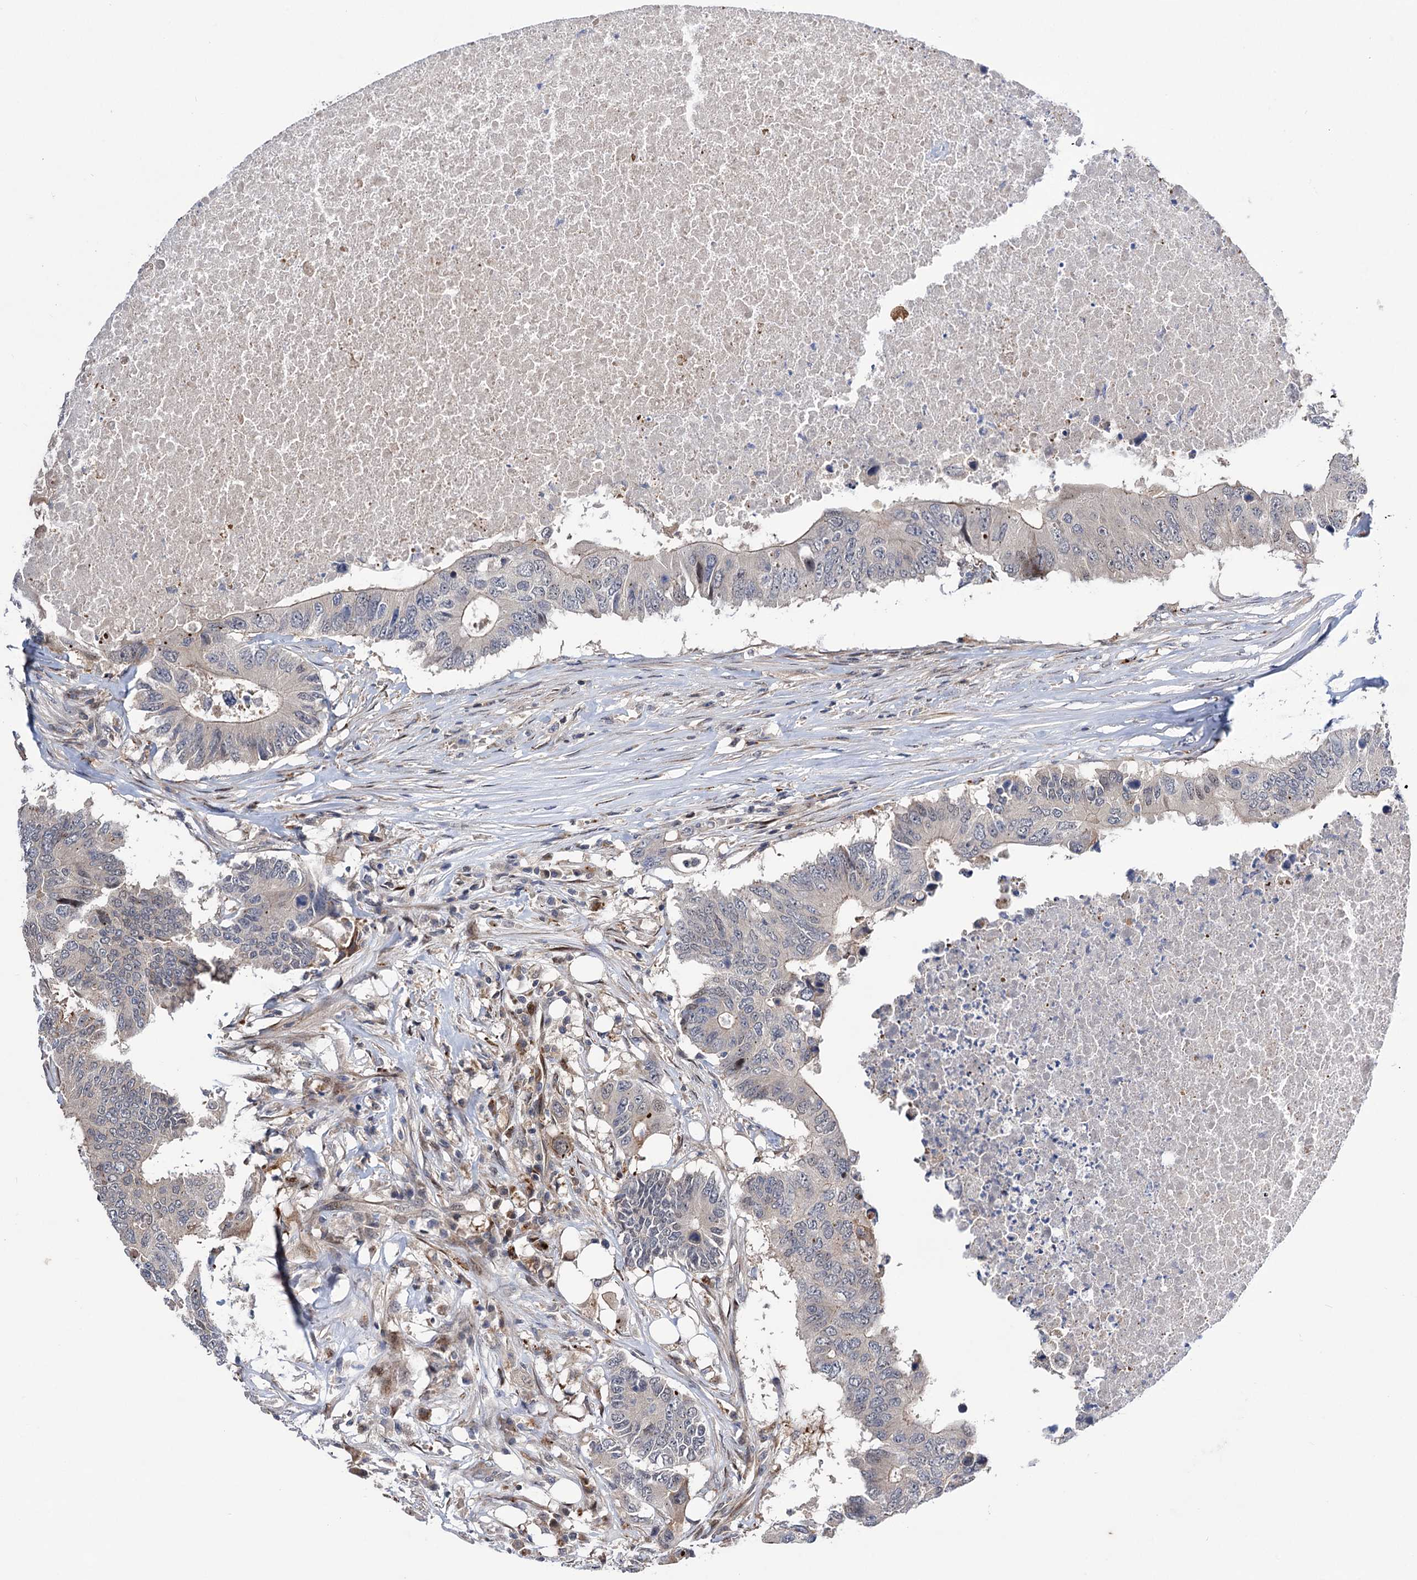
{"staining": {"intensity": "negative", "quantity": "none", "location": "none"}, "tissue": "colorectal cancer", "cell_type": "Tumor cells", "image_type": "cancer", "snomed": [{"axis": "morphology", "description": "Adenocarcinoma, NOS"}, {"axis": "topography", "description": "Colon"}], "caption": "IHC of human colorectal cancer (adenocarcinoma) exhibits no expression in tumor cells. (DAB (3,3'-diaminobenzidine) IHC visualized using brightfield microscopy, high magnification).", "gene": "UBR1", "patient": {"sex": "male", "age": 71}}